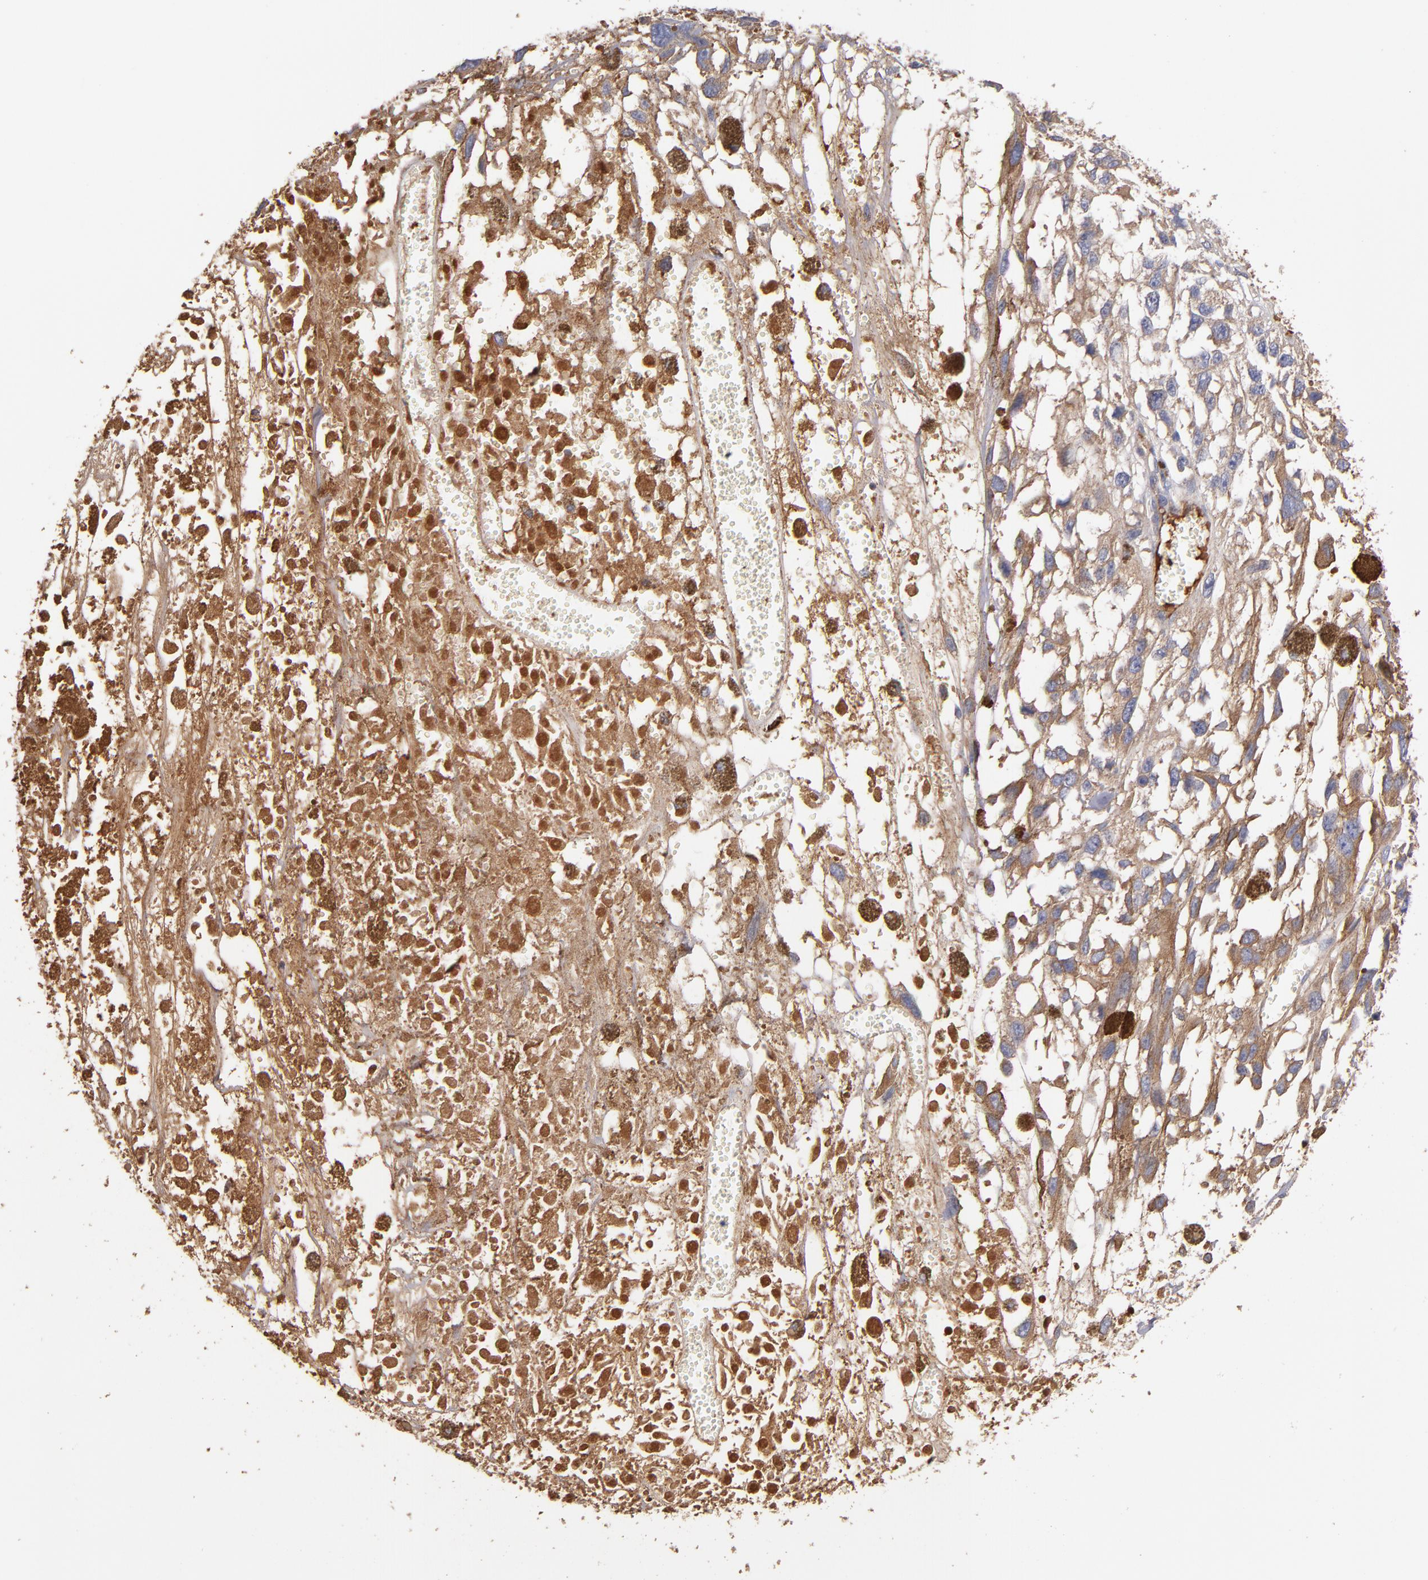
{"staining": {"intensity": "weak", "quantity": ">75%", "location": "cytoplasmic/membranous"}, "tissue": "melanoma", "cell_type": "Tumor cells", "image_type": "cancer", "snomed": [{"axis": "morphology", "description": "Malignant melanoma, Metastatic site"}, {"axis": "topography", "description": "Lymph node"}], "caption": "An image of human malignant melanoma (metastatic site) stained for a protein displays weak cytoplasmic/membranous brown staining in tumor cells. (IHC, brightfield microscopy, high magnification).", "gene": "DACT1", "patient": {"sex": "male", "age": 59}}